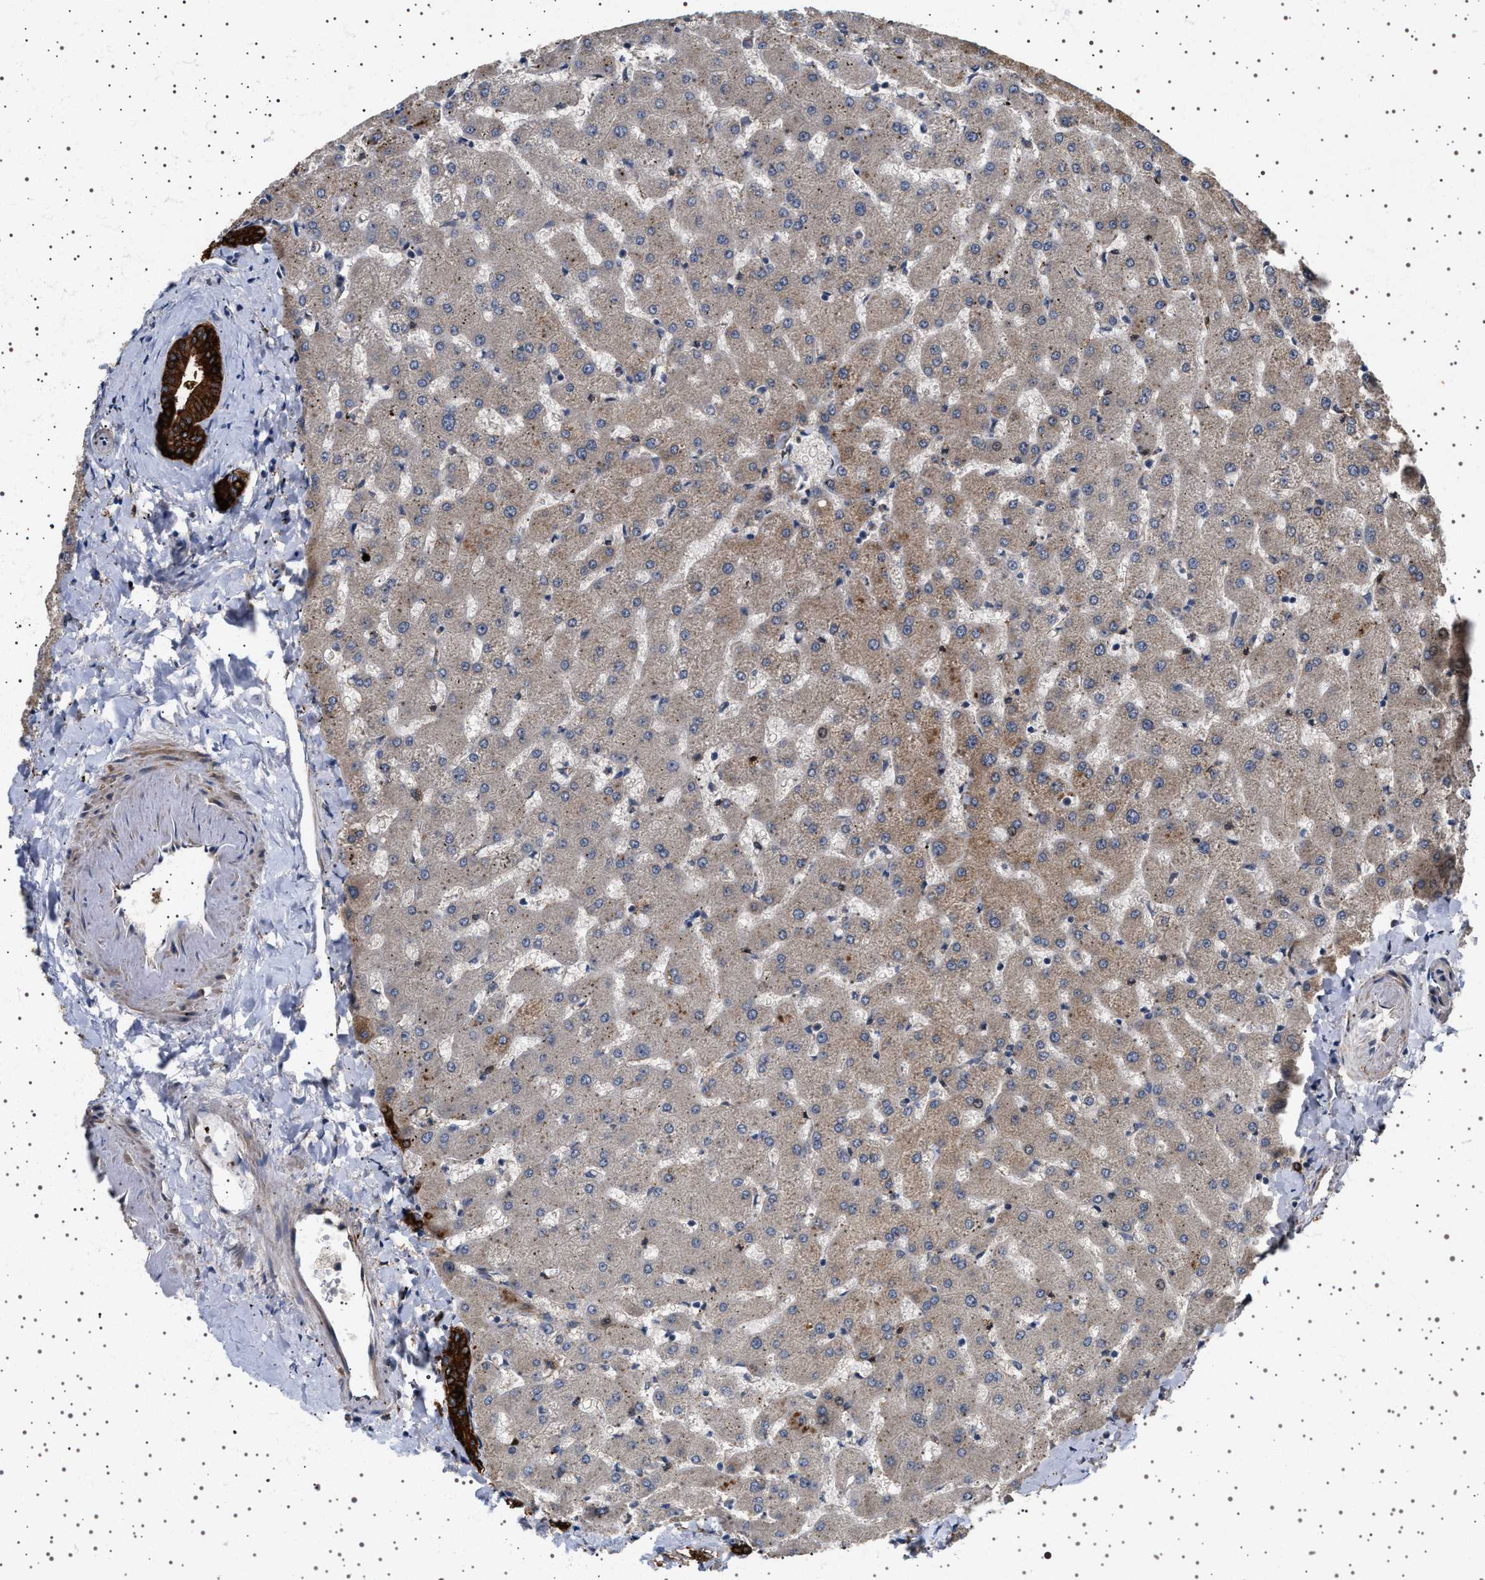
{"staining": {"intensity": "strong", "quantity": ">75%", "location": "cytoplasmic/membranous"}, "tissue": "liver", "cell_type": "Cholangiocytes", "image_type": "normal", "snomed": [{"axis": "morphology", "description": "Normal tissue, NOS"}, {"axis": "topography", "description": "Liver"}], "caption": "Immunohistochemical staining of unremarkable liver reveals >75% levels of strong cytoplasmic/membranous protein expression in approximately >75% of cholangiocytes.", "gene": "GUCY1B1", "patient": {"sex": "female", "age": 63}}